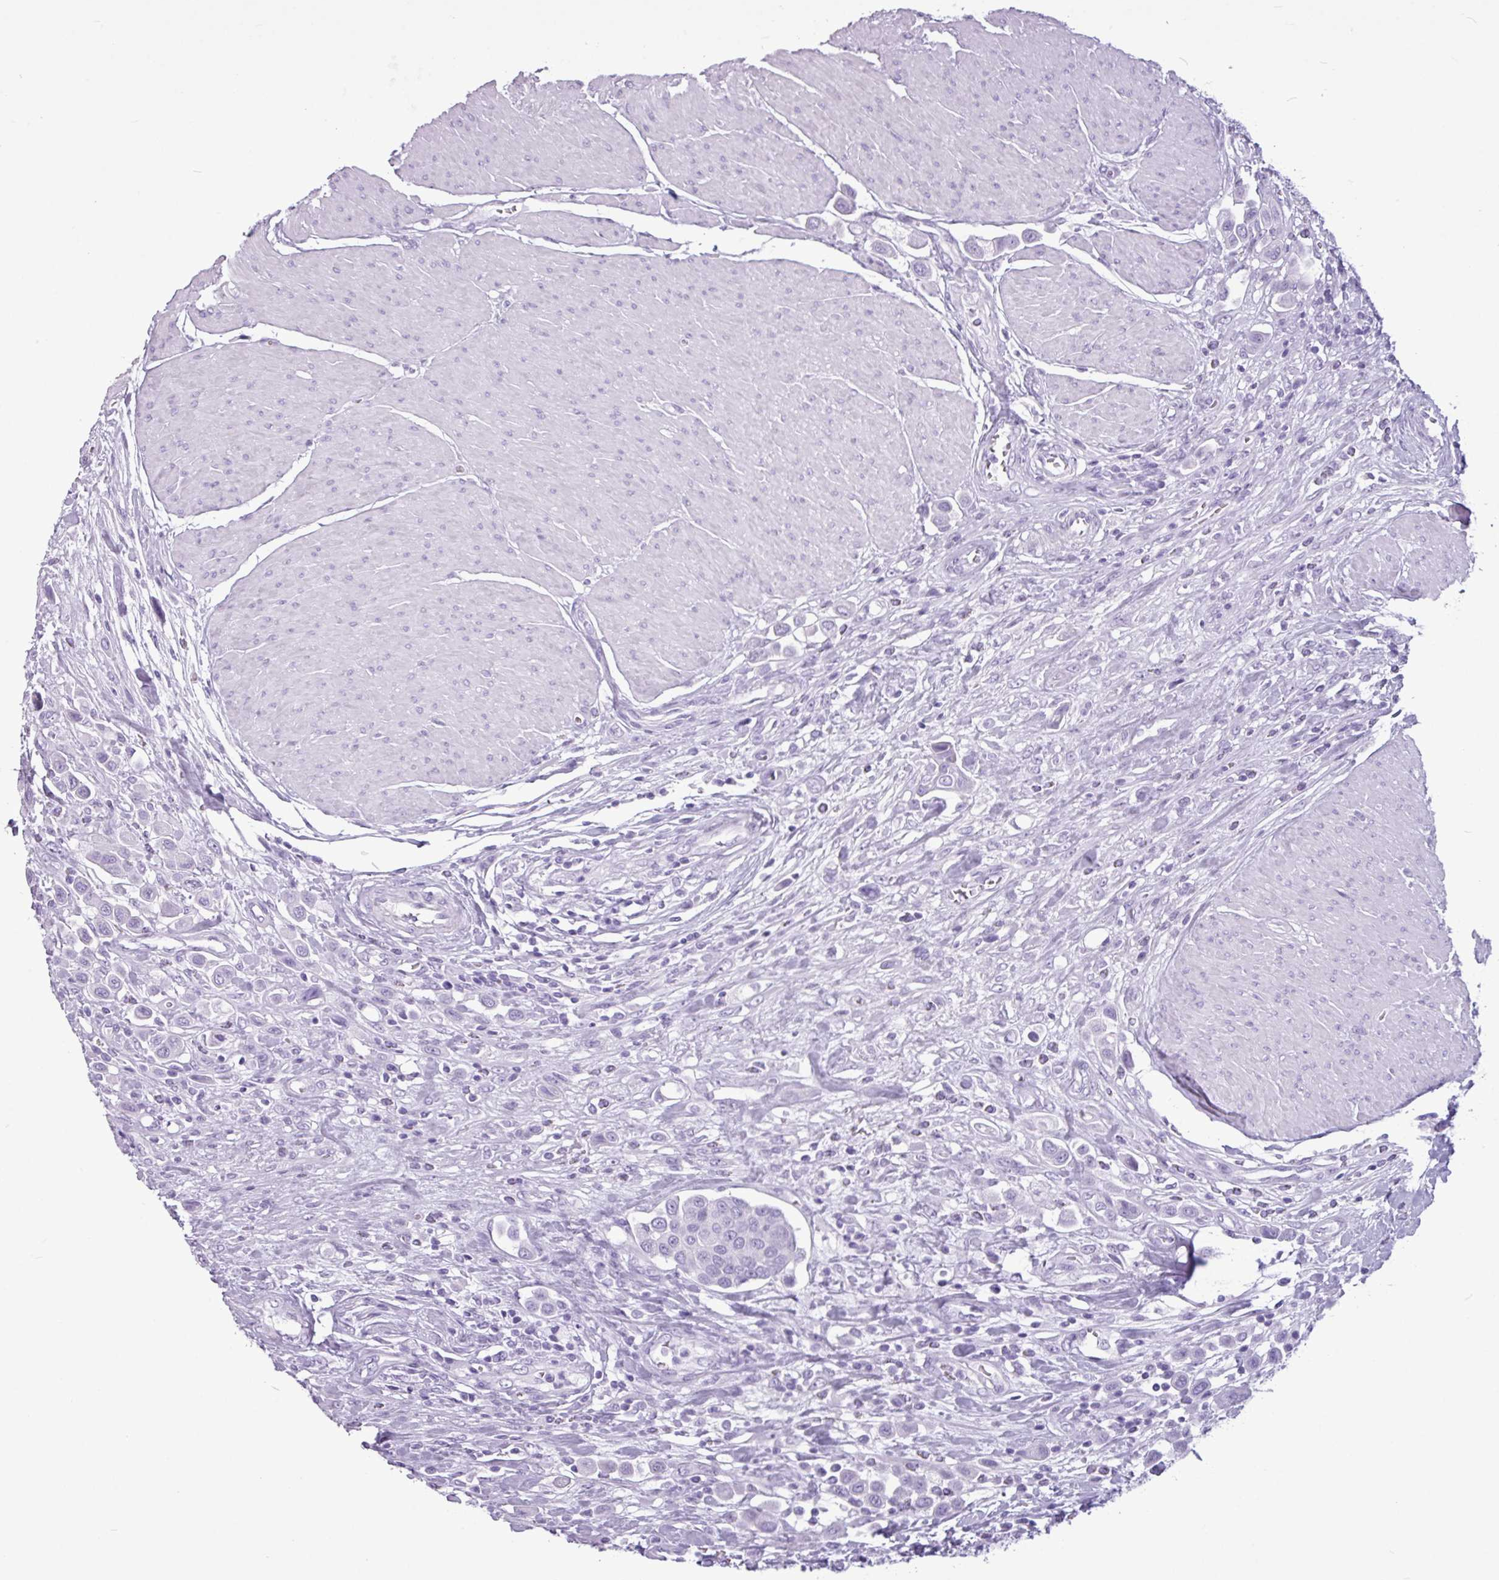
{"staining": {"intensity": "negative", "quantity": "none", "location": "none"}, "tissue": "urothelial cancer", "cell_type": "Tumor cells", "image_type": "cancer", "snomed": [{"axis": "morphology", "description": "Urothelial carcinoma, High grade"}, {"axis": "topography", "description": "Urinary bladder"}], "caption": "DAB immunohistochemical staining of urothelial cancer exhibits no significant staining in tumor cells.", "gene": "AMY1B", "patient": {"sex": "male", "age": 50}}